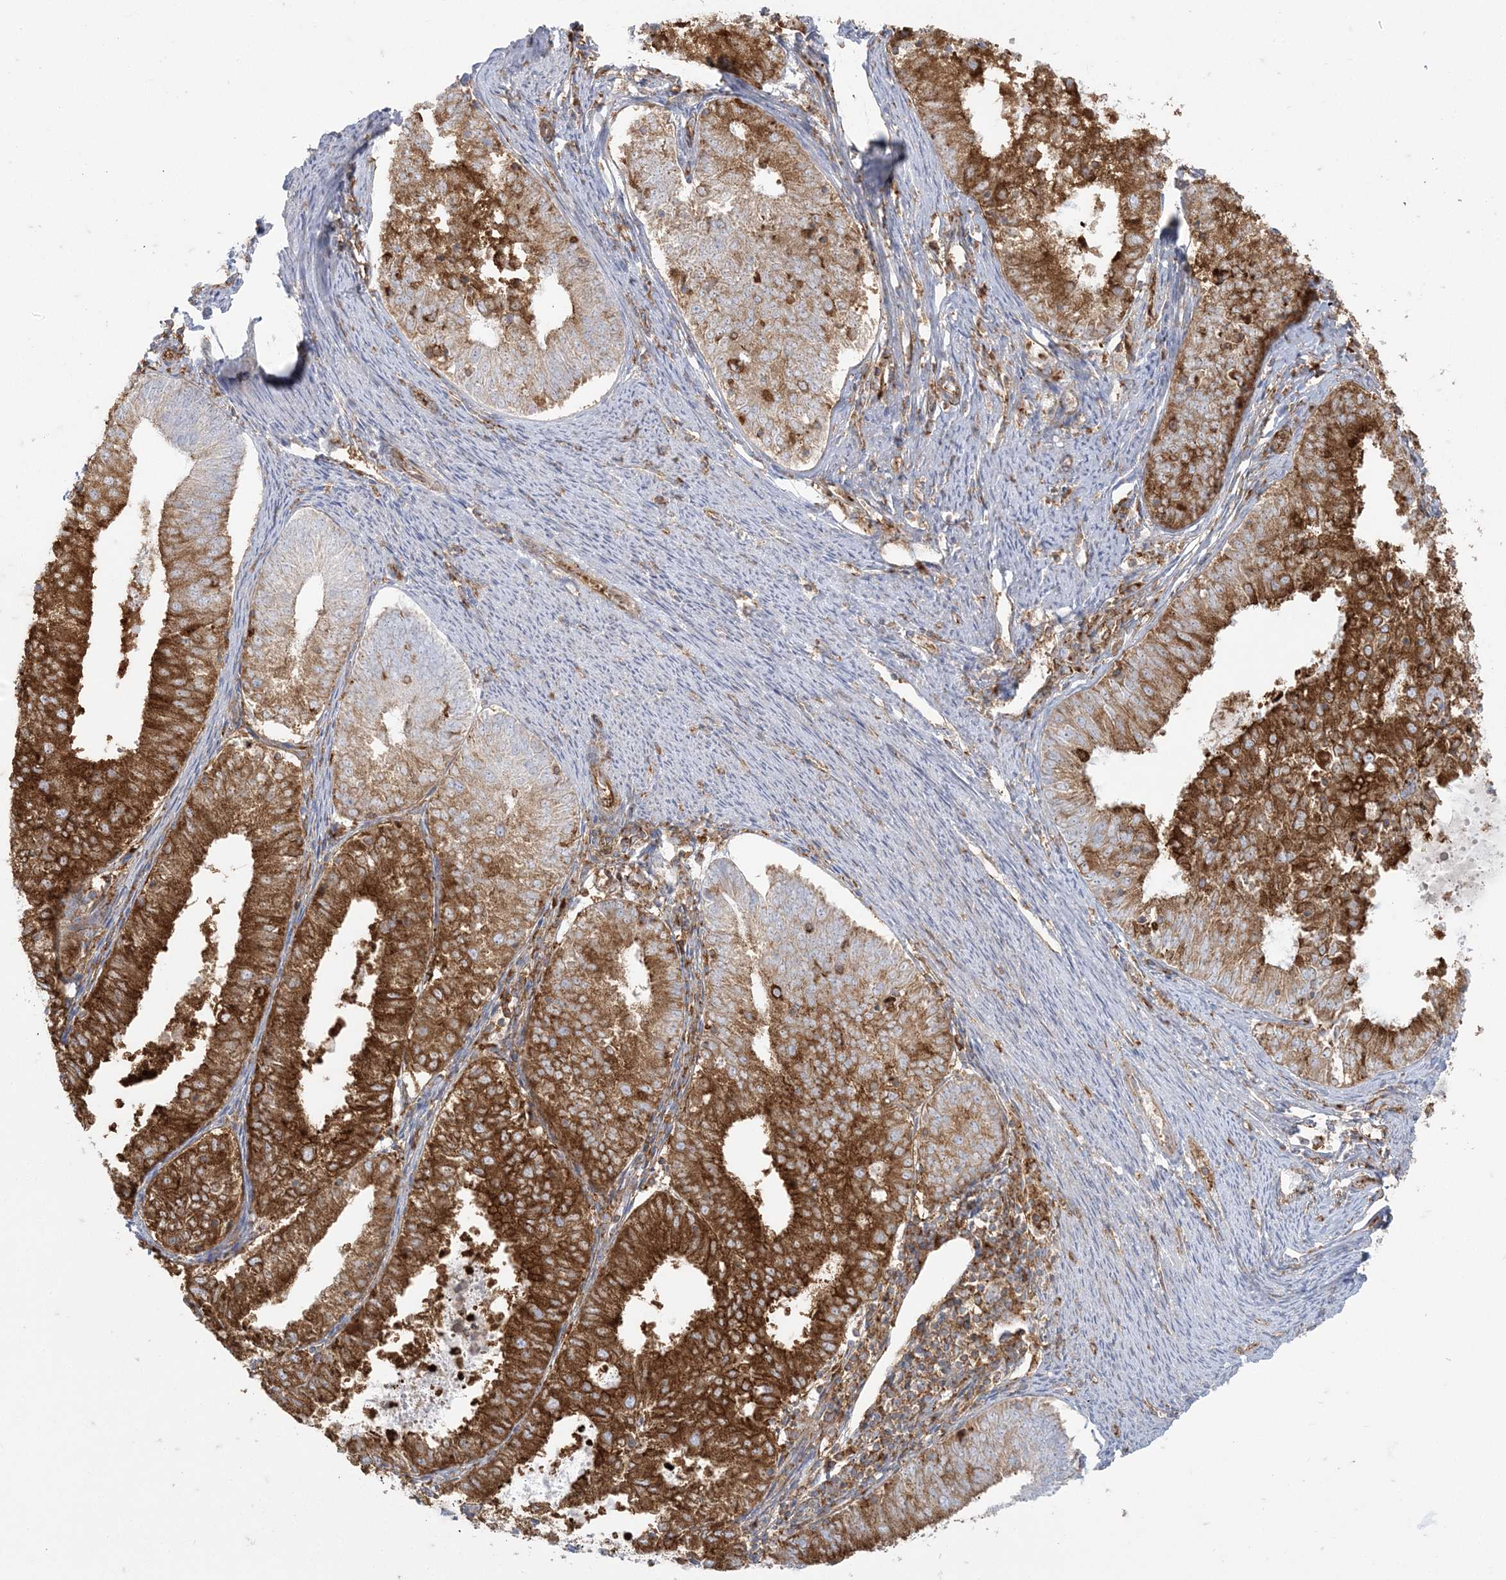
{"staining": {"intensity": "strong", "quantity": ">75%", "location": "cytoplasmic/membranous"}, "tissue": "endometrial cancer", "cell_type": "Tumor cells", "image_type": "cancer", "snomed": [{"axis": "morphology", "description": "Adenocarcinoma, NOS"}, {"axis": "topography", "description": "Endometrium"}], "caption": "About >75% of tumor cells in human endometrial cancer (adenocarcinoma) show strong cytoplasmic/membranous protein staining as visualized by brown immunohistochemical staining.", "gene": "DERL3", "patient": {"sex": "female", "age": 57}}